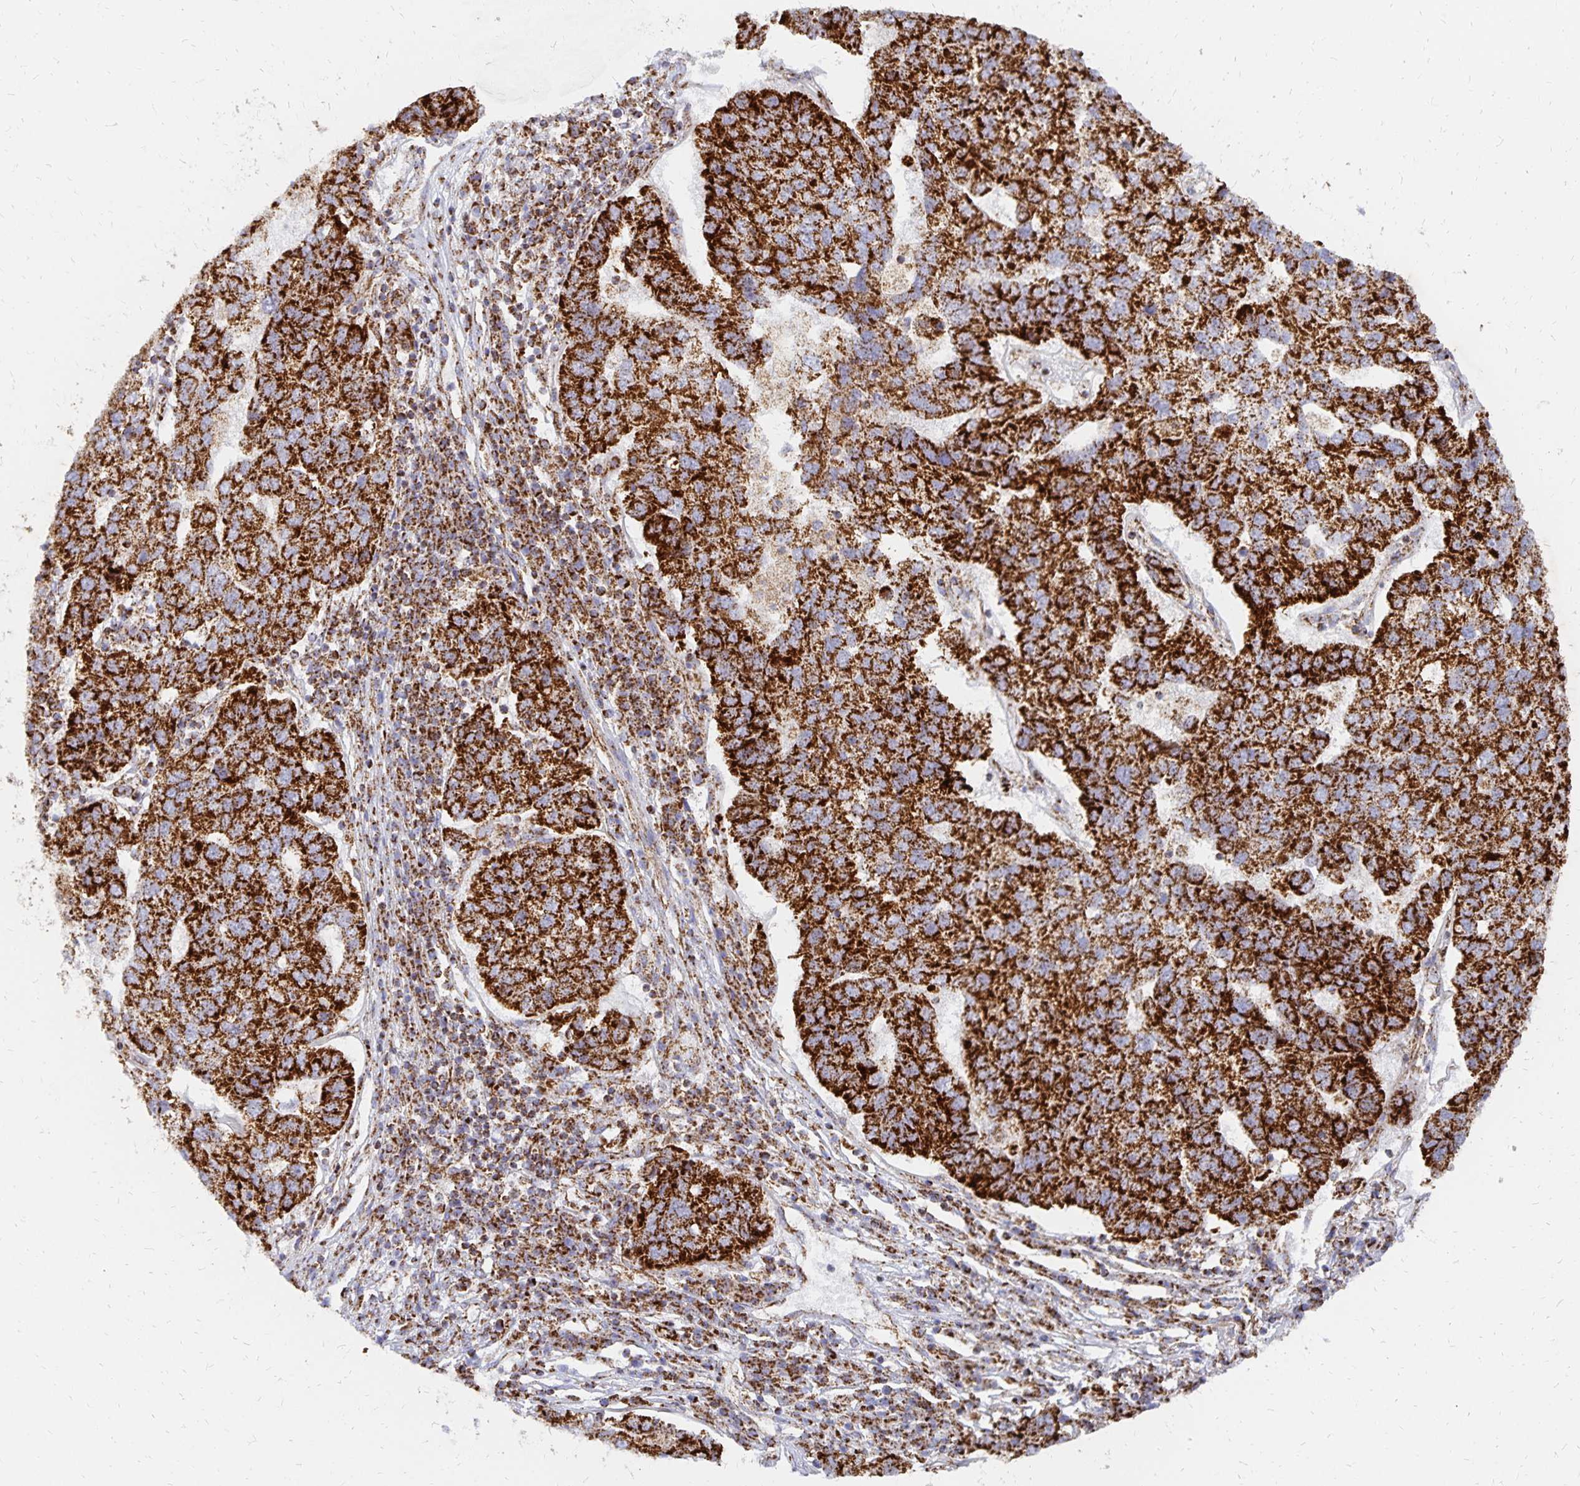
{"staining": {"intensity": "strong", "quantity": ">75%", "location": "cytoplasmic/membranous"}, "tissue": "pancreatic cancer", "cell_type": "Tumor cells", "image_type": "cancer", "snomed": [{"axis": "morphology", "description": "Adenocarcinoma, NOS"}, {"axis": "topography", "description": "Pancreas"}], "caption": "A brown stain shows strong cytoplasmic/membranous expression of a protein in pancreatic cancer tumor cells.", "gene": "STOML2", "patient": {"sex": "female", "age": 61}}